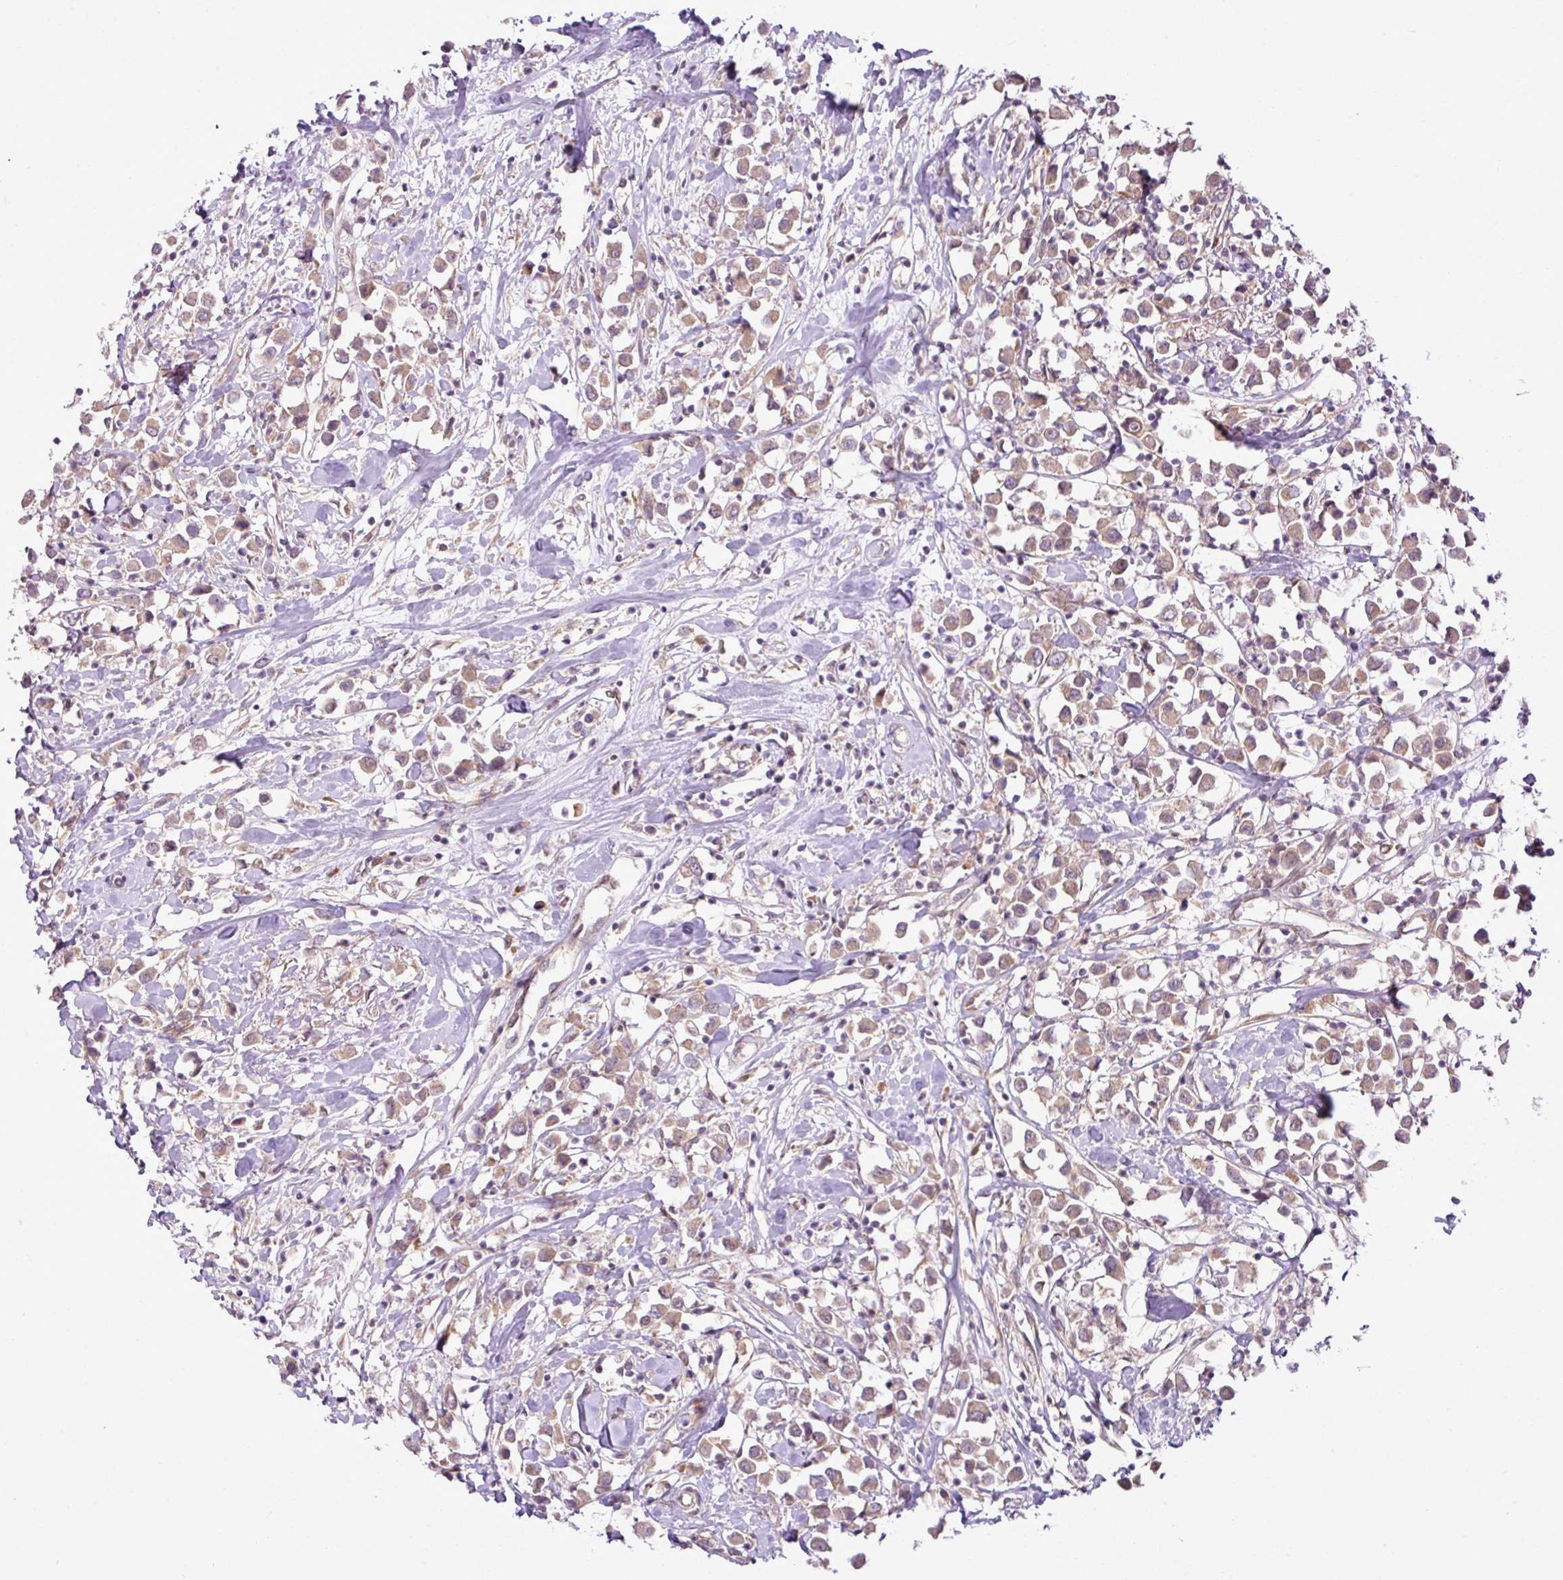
{"staining": {"intensity": "moderate", "quantity": ">75%", "location": "cytoplasmic/membranous"}, "tissue": "breast cancer", "cell_type": "Tumor cells", "image_type": "cancer", "snomed": [{"axis": "morphology", "description": "Duct carcinoma"}, {"axis": "topography", "description": "Breast"}], "caption": "There is medium levels of moderate cytoplasmic/membranous staining in tumor cells of breast intraductal carcinoma, as demonstrated by immunohistochemical staining (brown color).", "gene": "DNAAF4", "patient": {"sex": "female", "age": 61}}